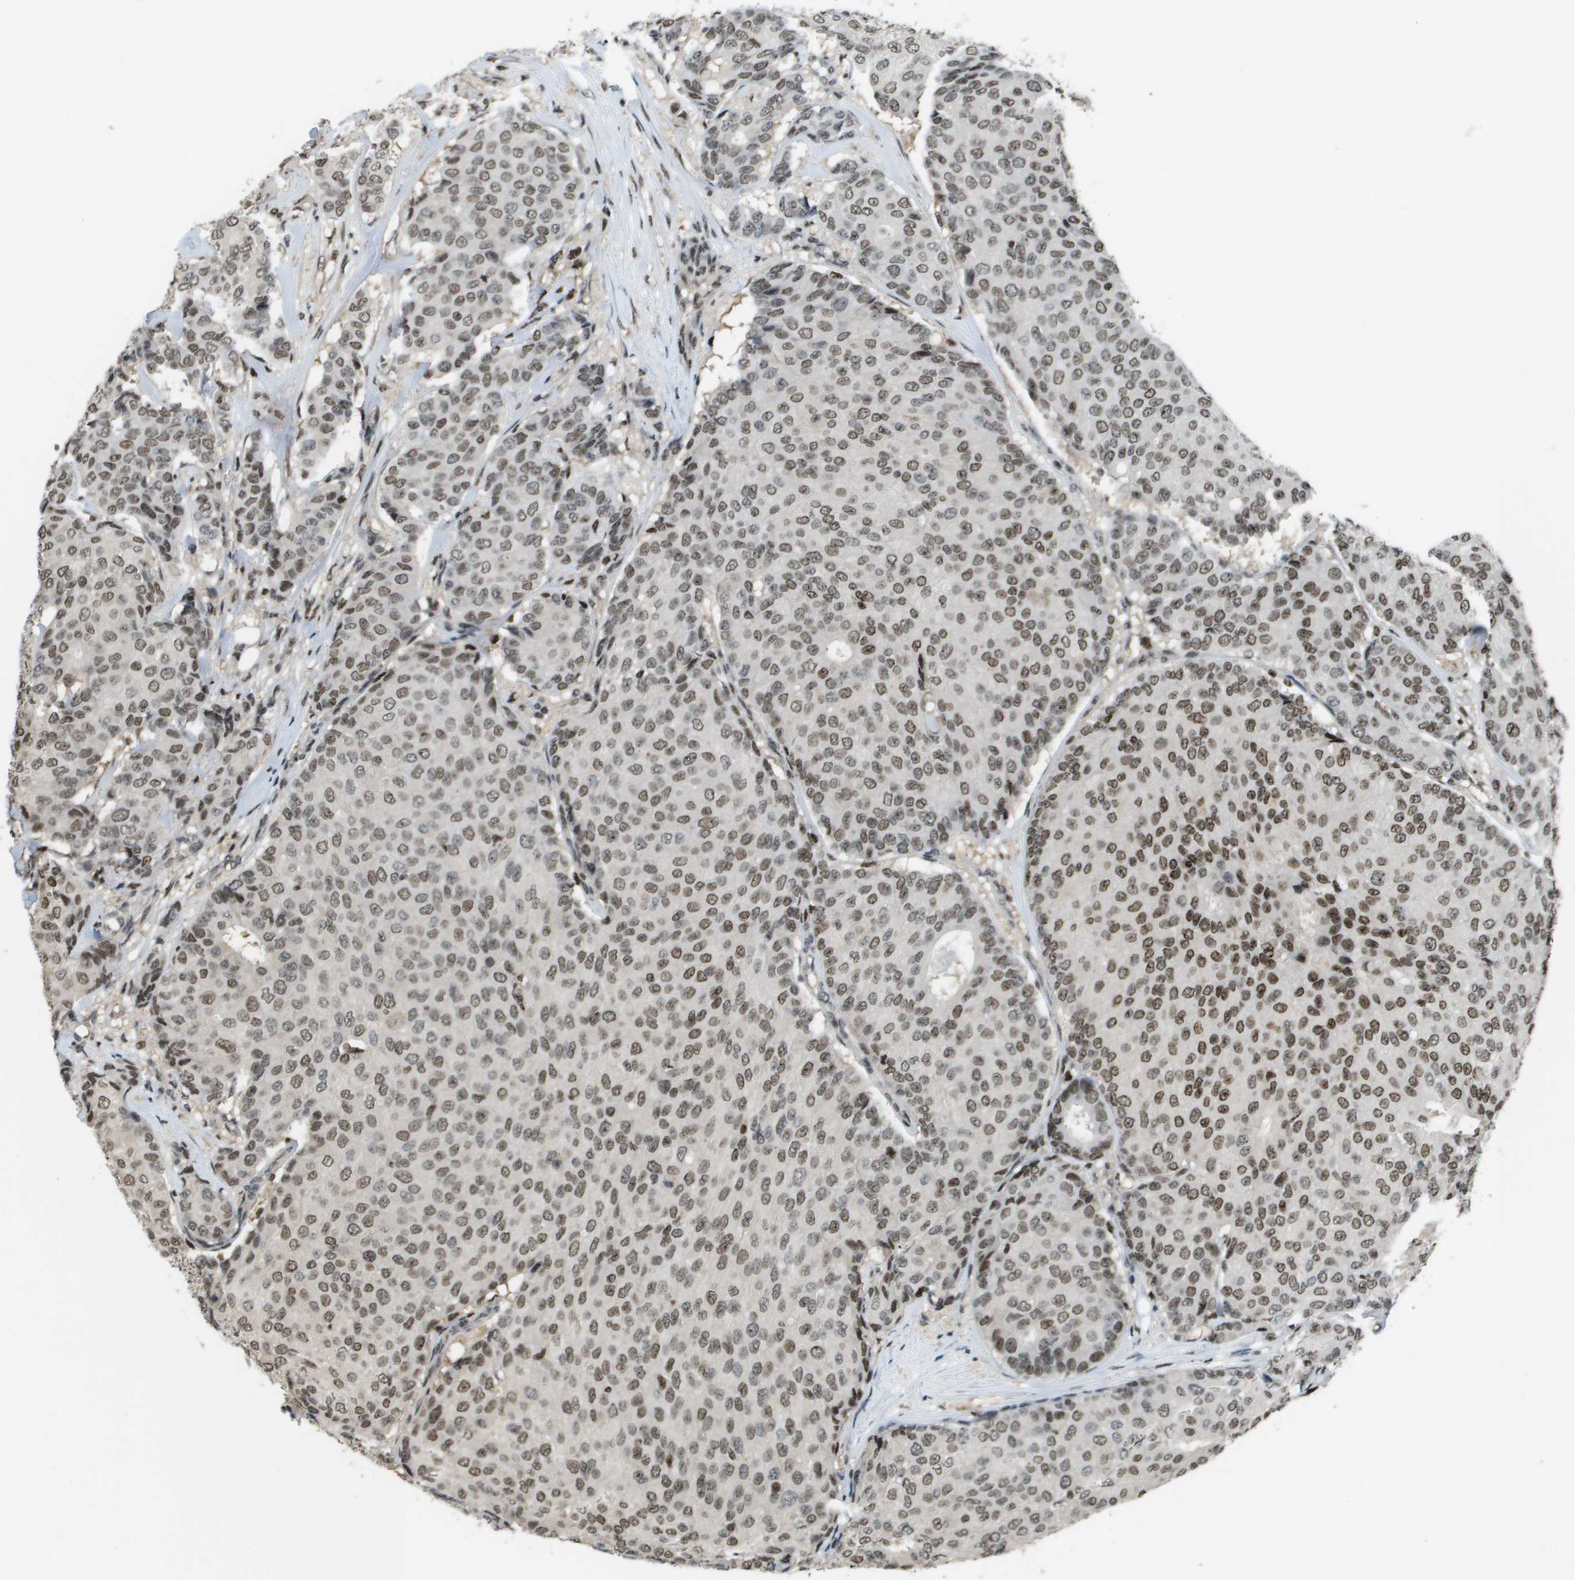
{"staining": {"intensity": "moderate", "quantity": ">75%", "location": "nuclear"}, "tissue": "breast cancer", "cell_type": "Tumor cells", "image_type": "cancer", "snomed": [{"axis": "morphology", "description": "Duct carcinoma"}, {"axis": "topography", "description": "Breast"}], "caption": "Protein expression analysis of breast infiltrating ductal carcinoma shows moderate nuclear positivity in approximately >75% of tumor cells. The staining was performed using DAB (3,3'-diaminobenzidine) to visualize the protein expression in brown, while the nuclei were stained in blue with hematoxylin (Magnification: 20x).", "gene": "SP100", "patient": {"sex": "female", "age": 75}}